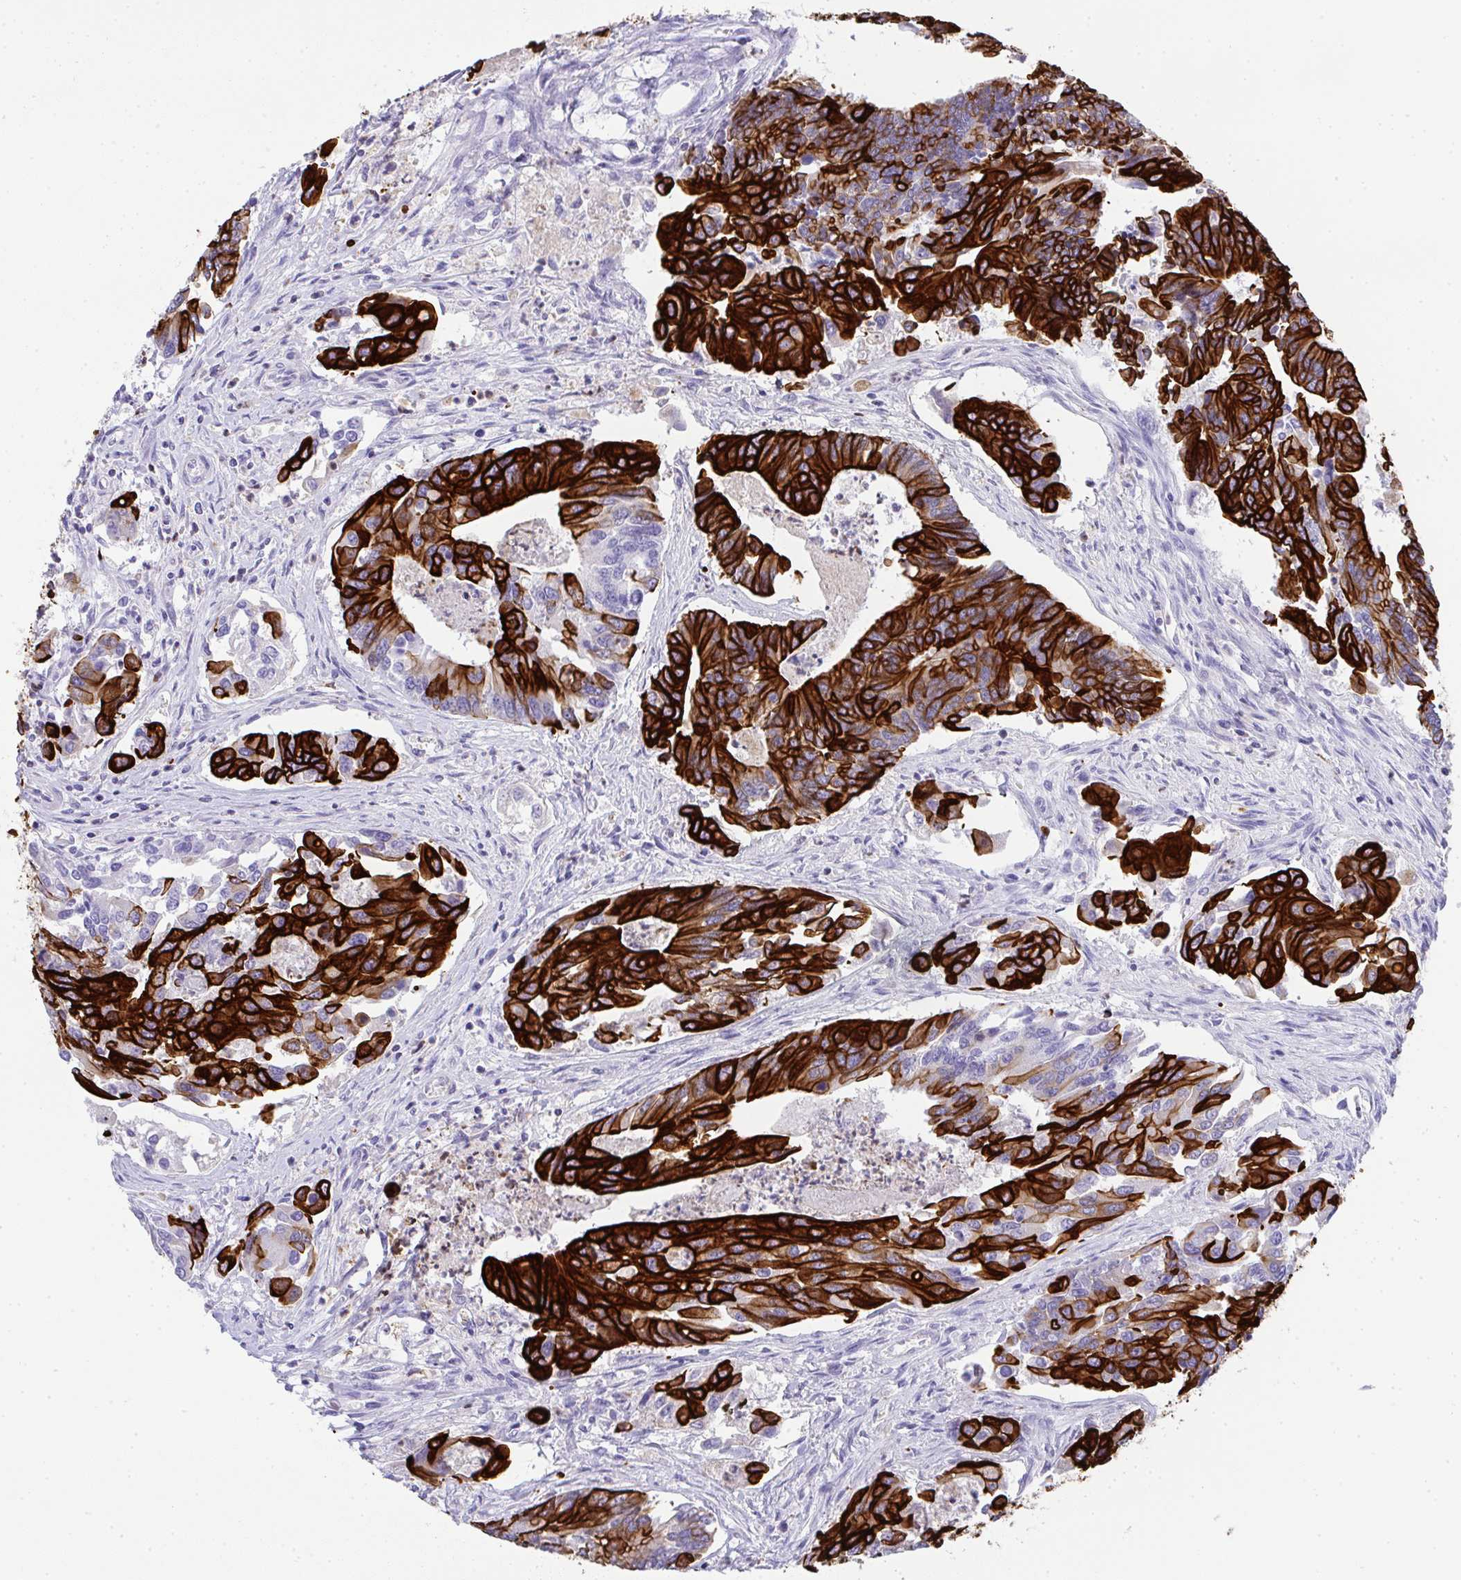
{"staining": {"intensity": "strong", "quantity": "25%-75%", "location": "cytoplasmic/membranous"}, "tissue": "colorectal cancer", "cell_type": "Tumor cells", "image_type": "cancer", "snomed": [{"axis": "morphology", "description": "Adenocarcinoma, NOS"}, {"axis": "topography", "description": "Colon"}], "caption": "Human colorectal cancer (adenocarcinoma) stained for a protein (brown) exhibits strong cytoplasmic/membranous positive expression in about 25%-75% of tumor cells.", "gene": "TNFAIP8", "patient": {"sex": "female", "age": 67}}